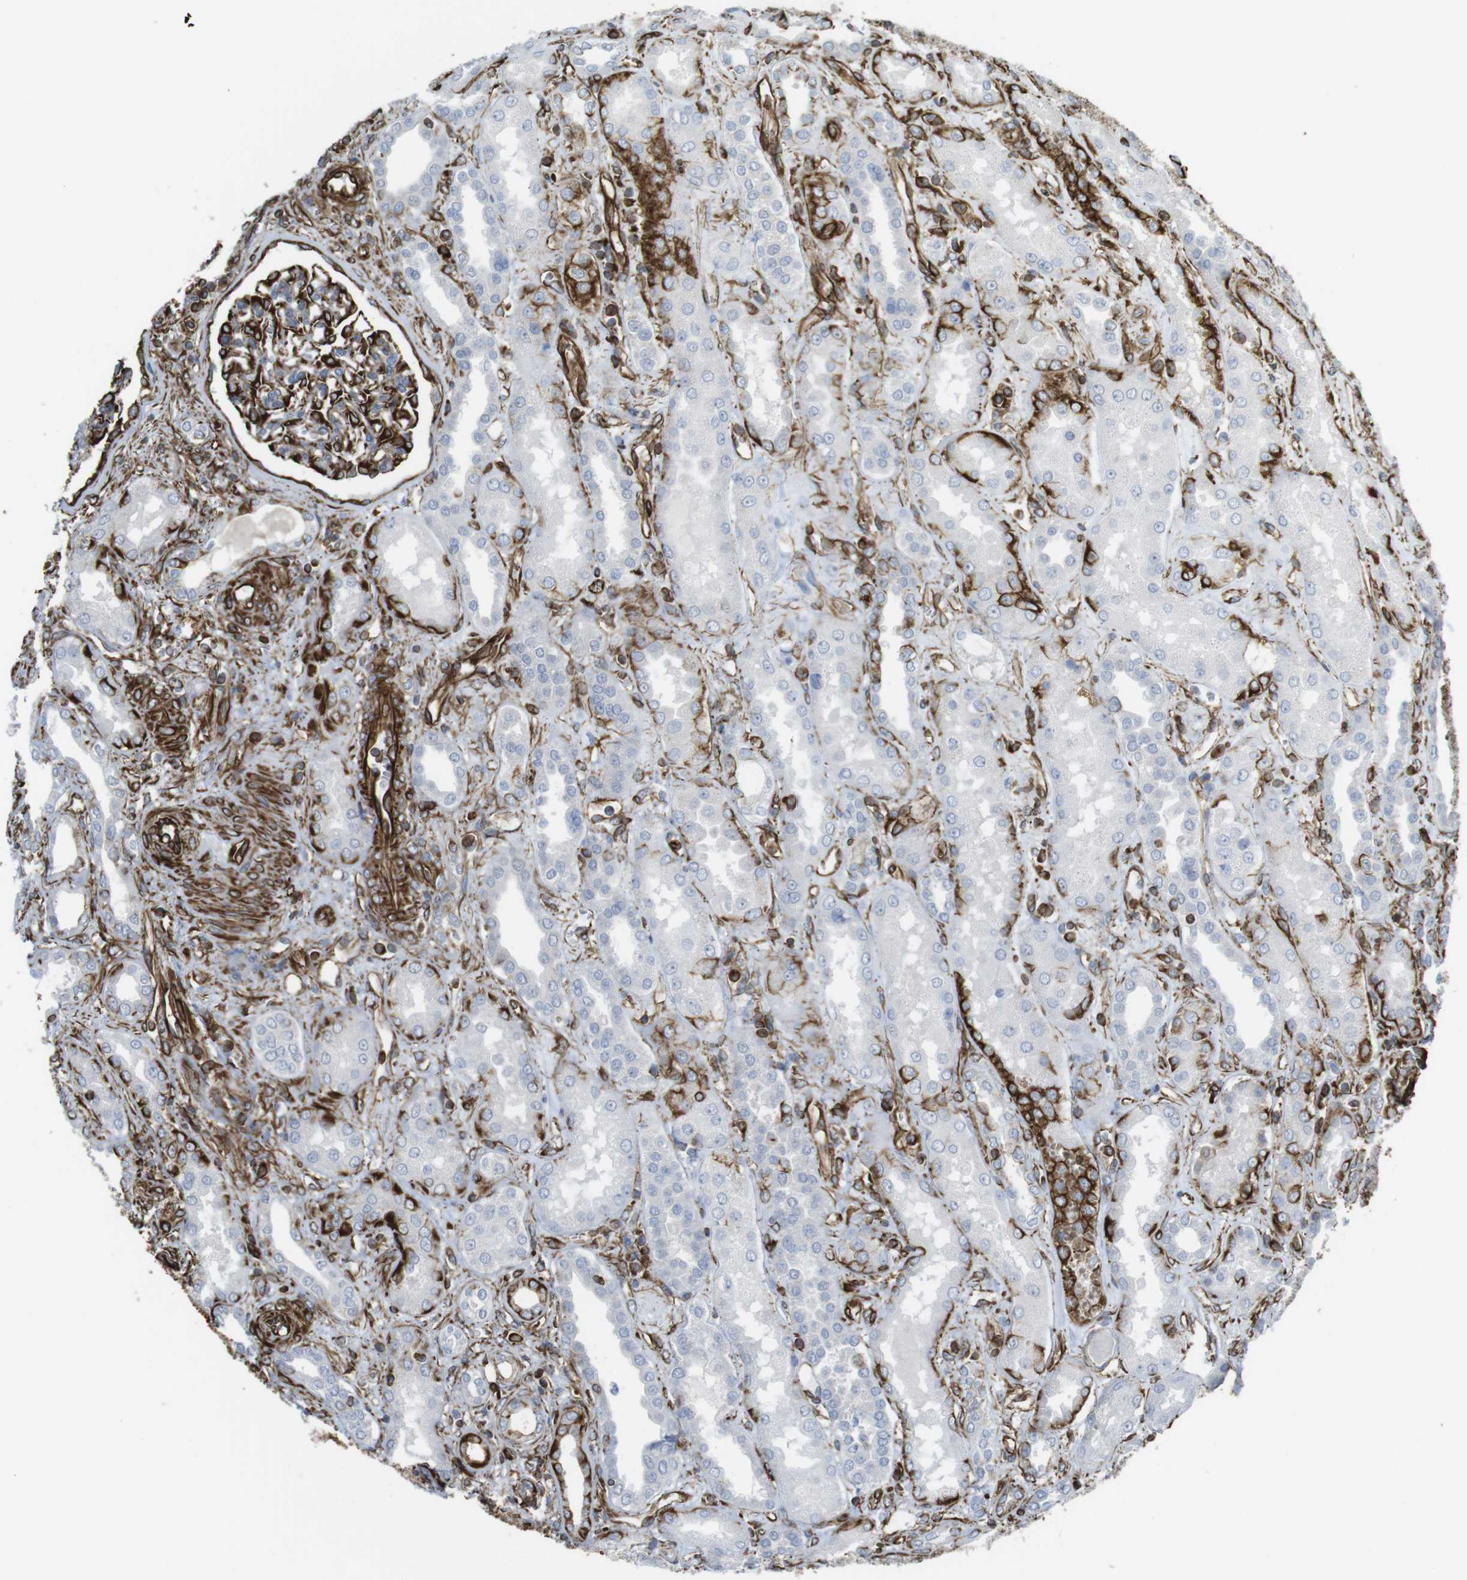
{"staining": {"intensity": "strong", "quantity": "25%-75%", "location": "cytoplasmic/membranous"}, "tissue": "kidney", "cell_type": "Cells in glomeruli", "image_type": "normal", "snomed": [{"axis": "morphology", "description": "Normal tissue, NOS"}, {"axis": "topography", "description": "Kidney"}], "caption": "Immunohistochemistry (IHC) histopathology image of unremarkable human kidney stained for a protein (brown), which shows high levels of strong cytoplasmic/membranous positivity in about 25%-75% of cells in glomeruli.", "gene": "RALGPS1", "patient": {"sex": "male", "age": 59}}